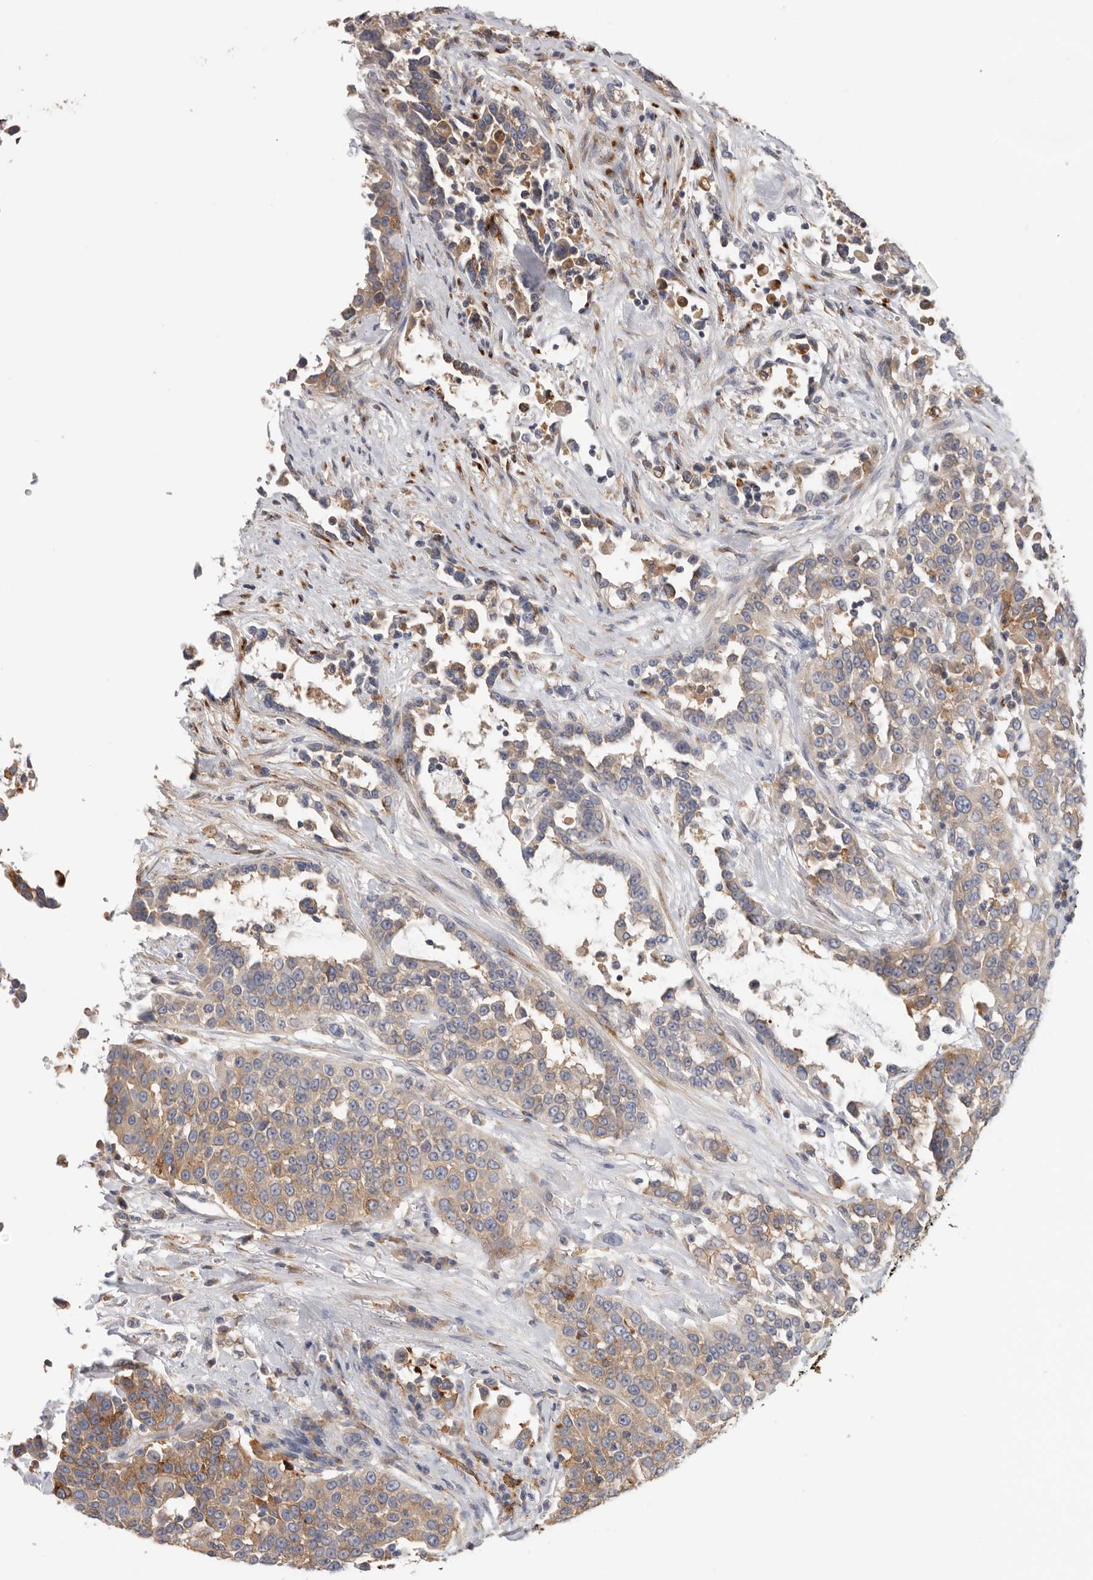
{"staining": {"intensity": "moderate", "quantity": ">75%", "location": "cytoplasmic/membranous"}, "tissue": "urothelial cancer", "cell_type": "Tumor cells", "image_type": "cancer", "snomed": [{"axis": "morphology", "description": "Urothelial carcinoma, High grade"}, {"axis": "topography", "description": "Urinary bladder"}], "caption": "Immunohistochemical staining of urothelial cancer exhibits medium levels of moderate cytoplasmic/membranous protein expression in about >75% of tumor cells.", "gene": "TFRC", "patient": {"sex": "female", "age": 80}}